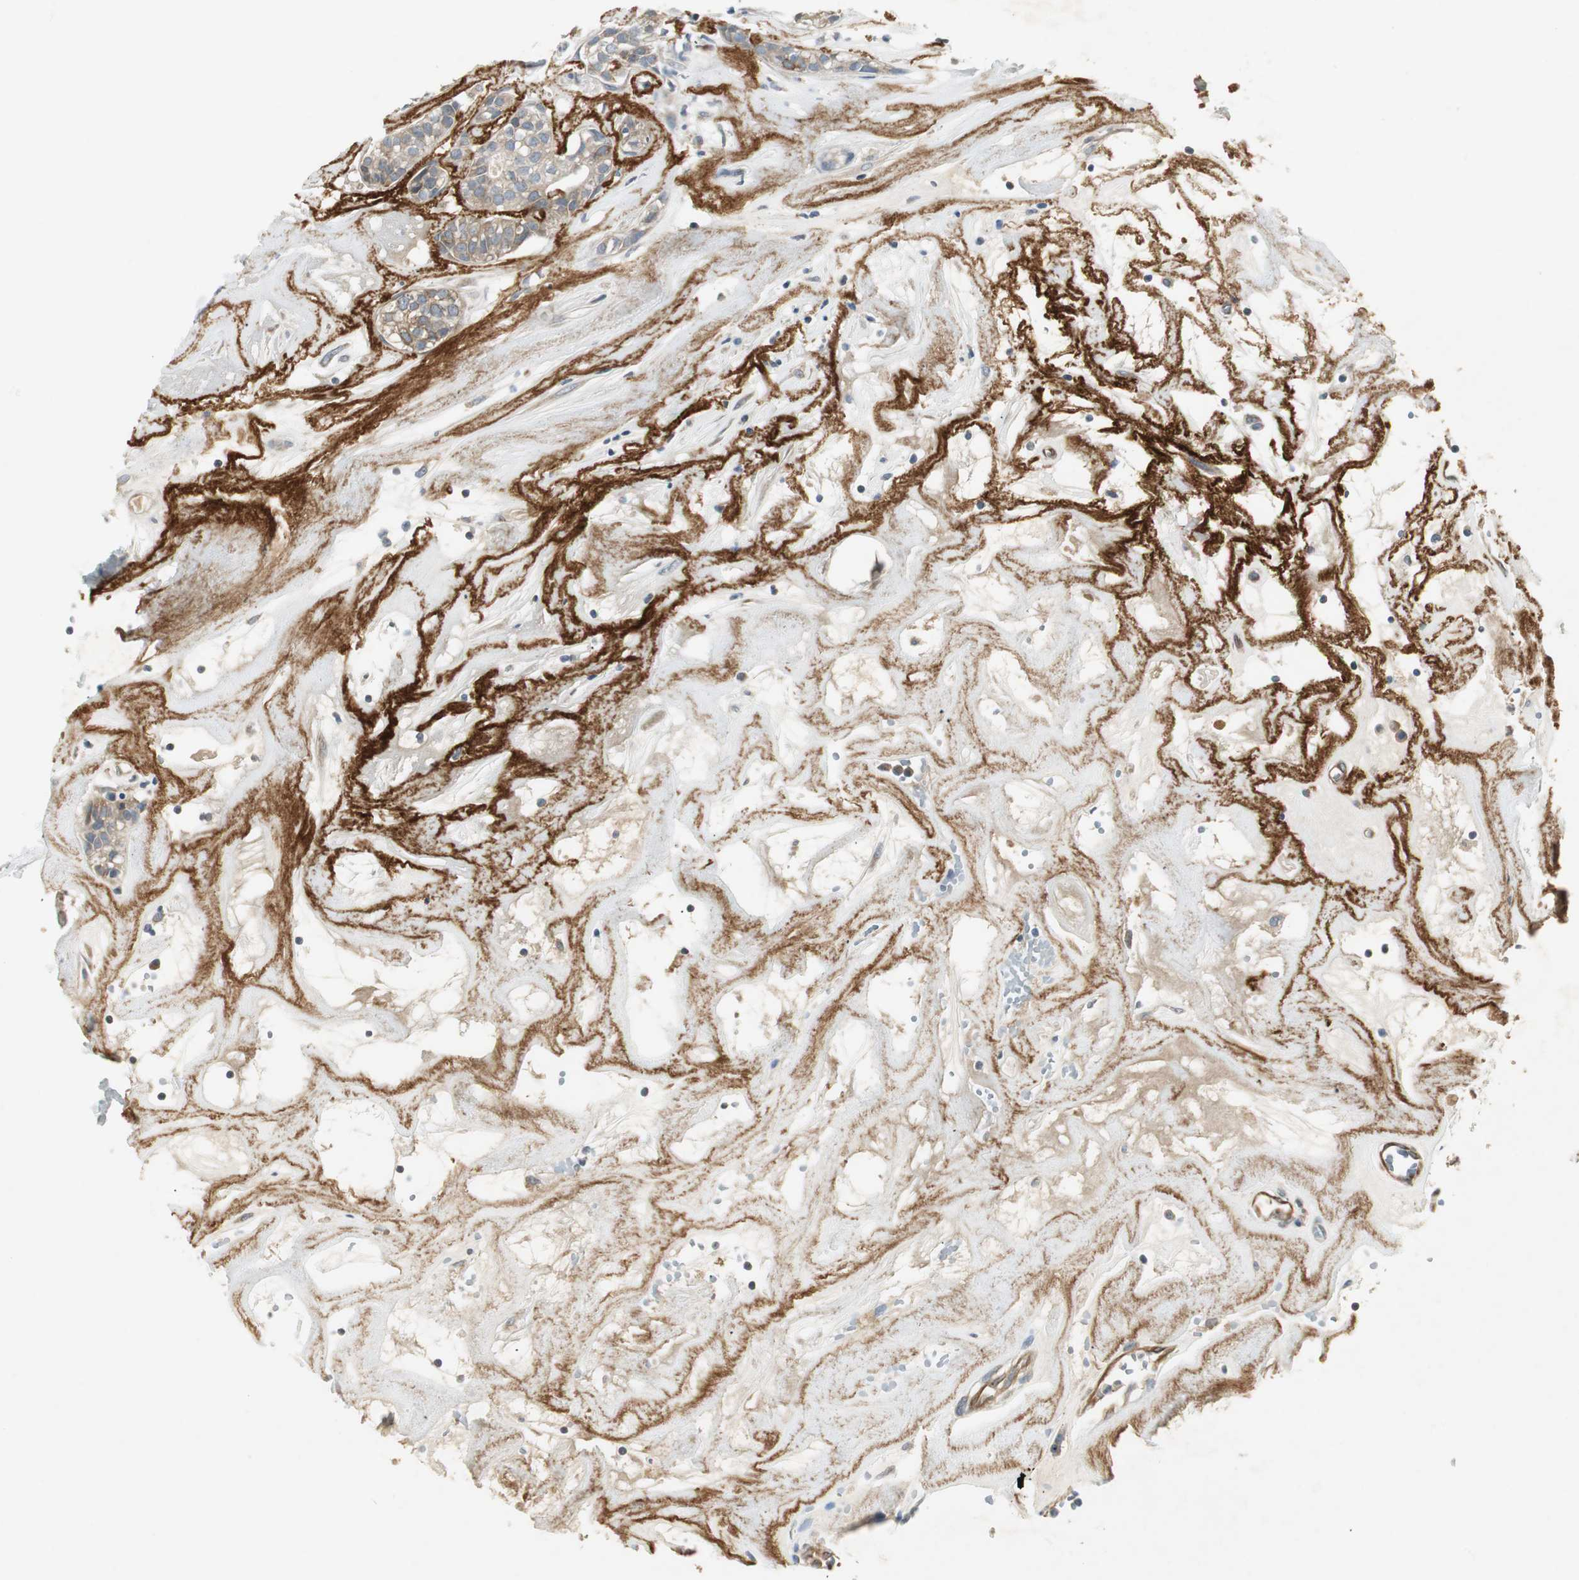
{"staining": {"intensity": "weak", "quantity": "25%-75%", "location": "cytoplasmic/membranous"}, "tissue": "head and neck cancer", "cell_type": "Tumor cells", "image_type": "cancer", "snomed": [{"axis": "morphology", "description": "Adenocarcinoma, NOS"}, {"axis": "topography", "description": "Salivary gland"}, {"axis": "topography", "description": "Head-Neck"}], "caption": "This is a micrograph of immunohistochemistry (IHC) staining of head and neck cancer, which shows weak positivity in the cytoplasmic/membranous of tumor cells.", "gene": "STON1-GTF2A1L", "patient": {"sex": "female", "age": 65}}